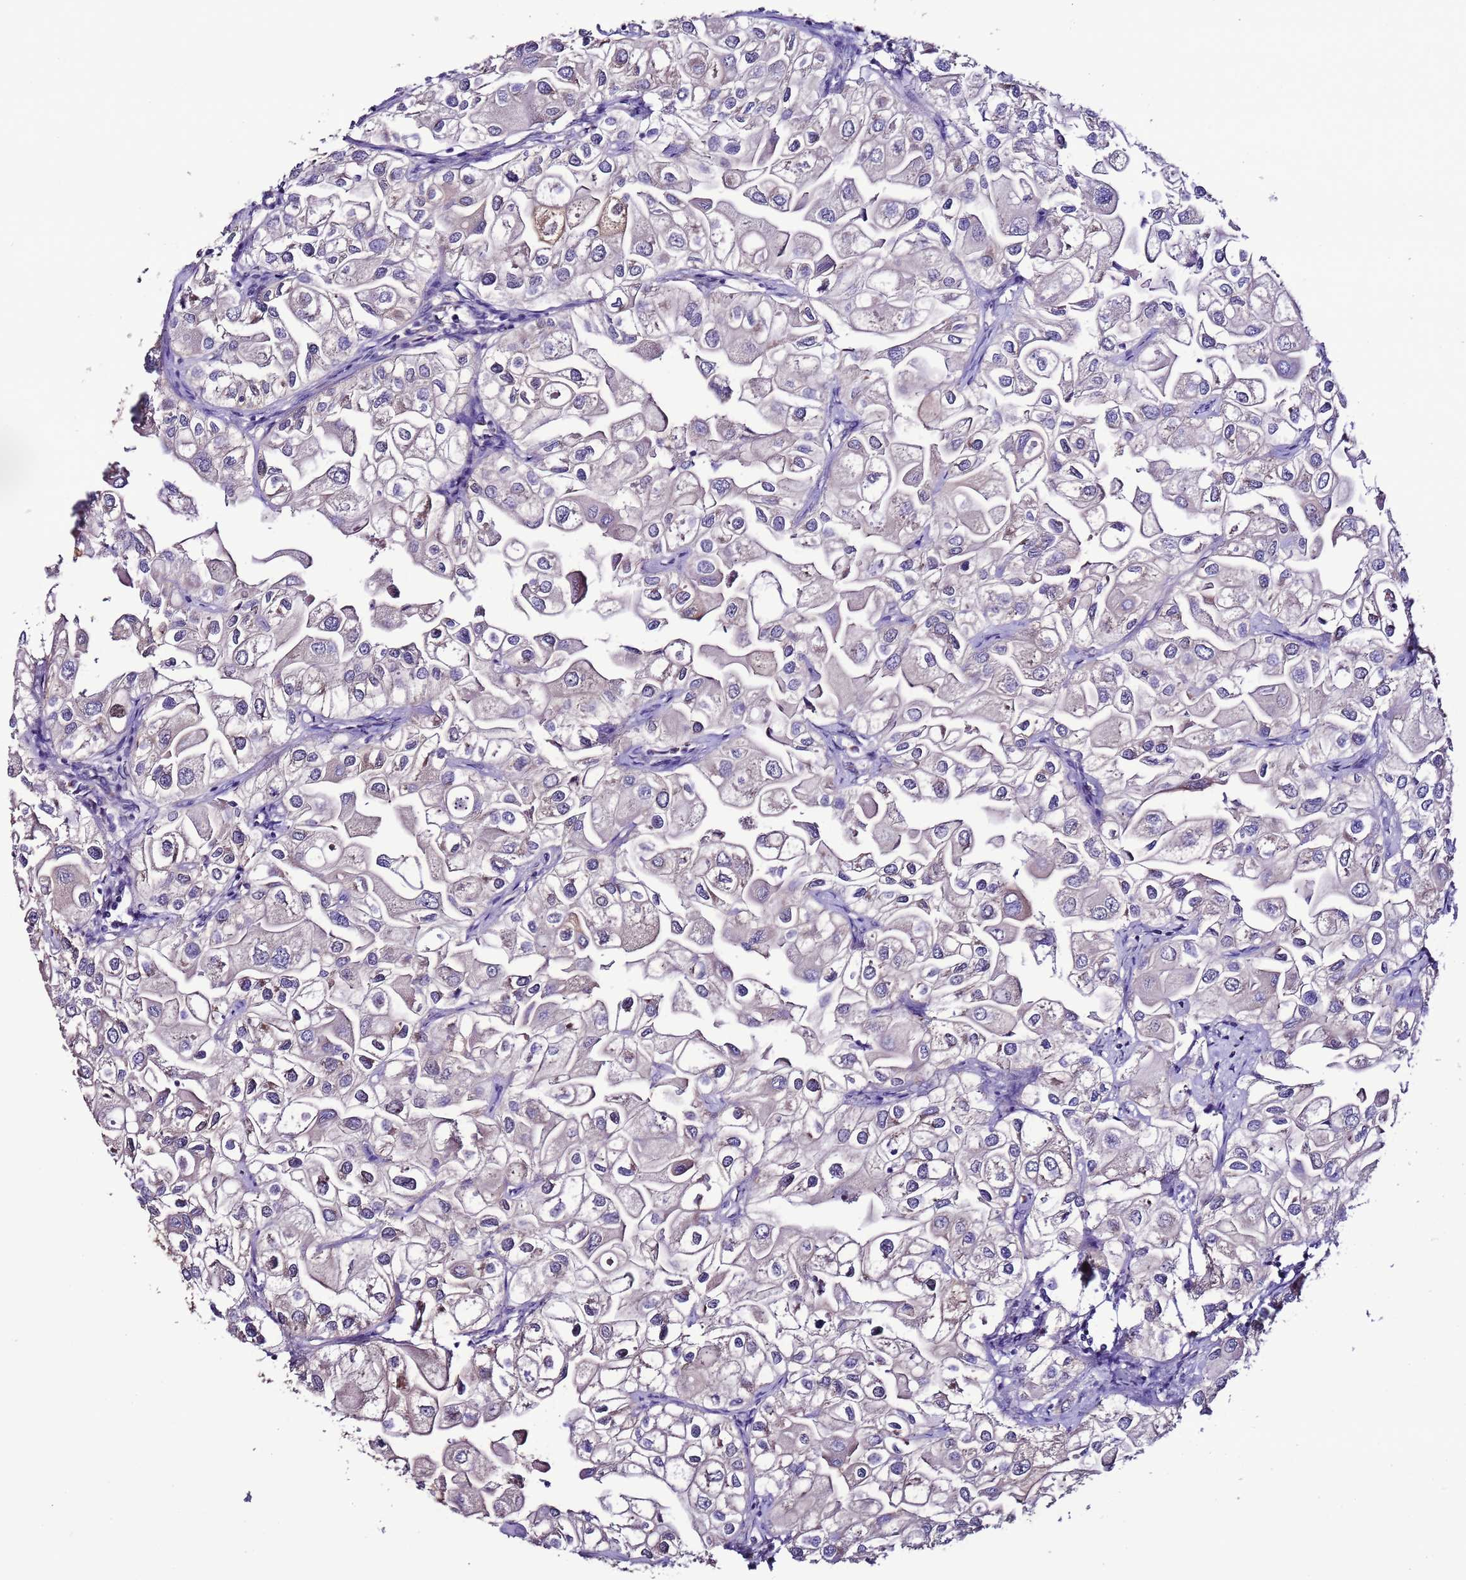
{"staining": {"intensity": "moderate", "quantity": "25%-75%", "location": "cytoplasmic/membranous"}, "tissue": "urothelial cancer", "cell_type": "Tumor cells", "image_type": "cancer", "snomed": [{"axis": "morphology", "description": "Urothelial carcinoma, High grade"}, {"axis": "topography", "description": "Urinary bladder"}], "caption": "Immunohistochemical staining of human urothelial carcinoma (high-grade) shows medium levels of moderate cytoplasmic/membranous protein positivity in about 25%-75% of tumor cells.", "gene": "AHI1", "patient": {"sex": "male", "age": 64}}